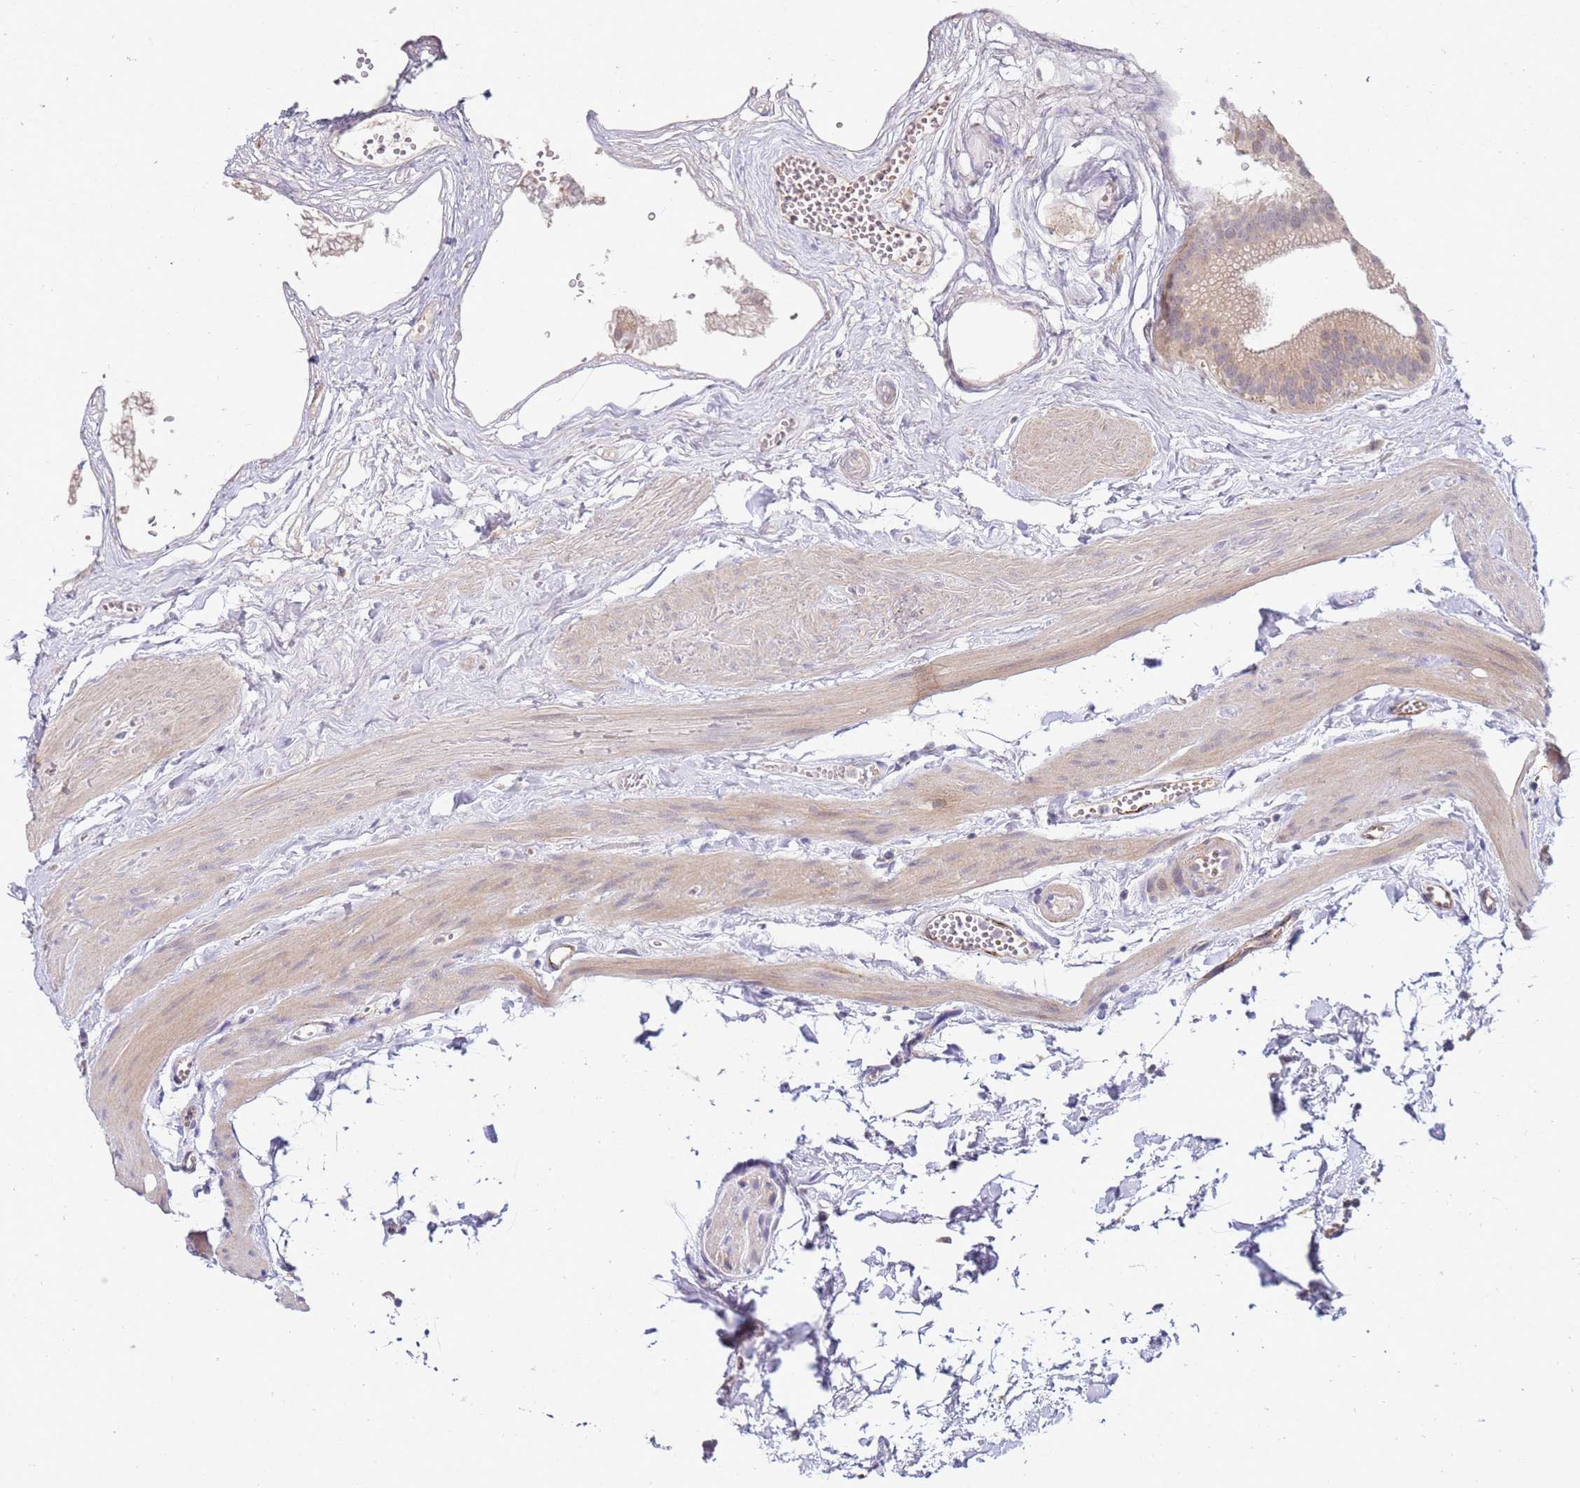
{"staining": {"intensity": "weak", "quantity": ">75%", "location": "cytoplasmic/membranous"}, "tissue": "gallbladder", "cell_type": "Glandular cells", "image_type": "normal", "snomed": [{"axis": "morphology", "description": "Normal tissue, NOS"}, {"axis": "topography", "description": "Gallbladder"}], "caption": "Gallbladder stained with DAB (3,3'-diaminobenzidine) IHC reveals low levels of weak cytoplasmic/membranous positivity in about >75% of glandular cells. Nuclei are stained in blue.", "gene": "NMUR2", "patient": {"sex": "female", "age": 54}}